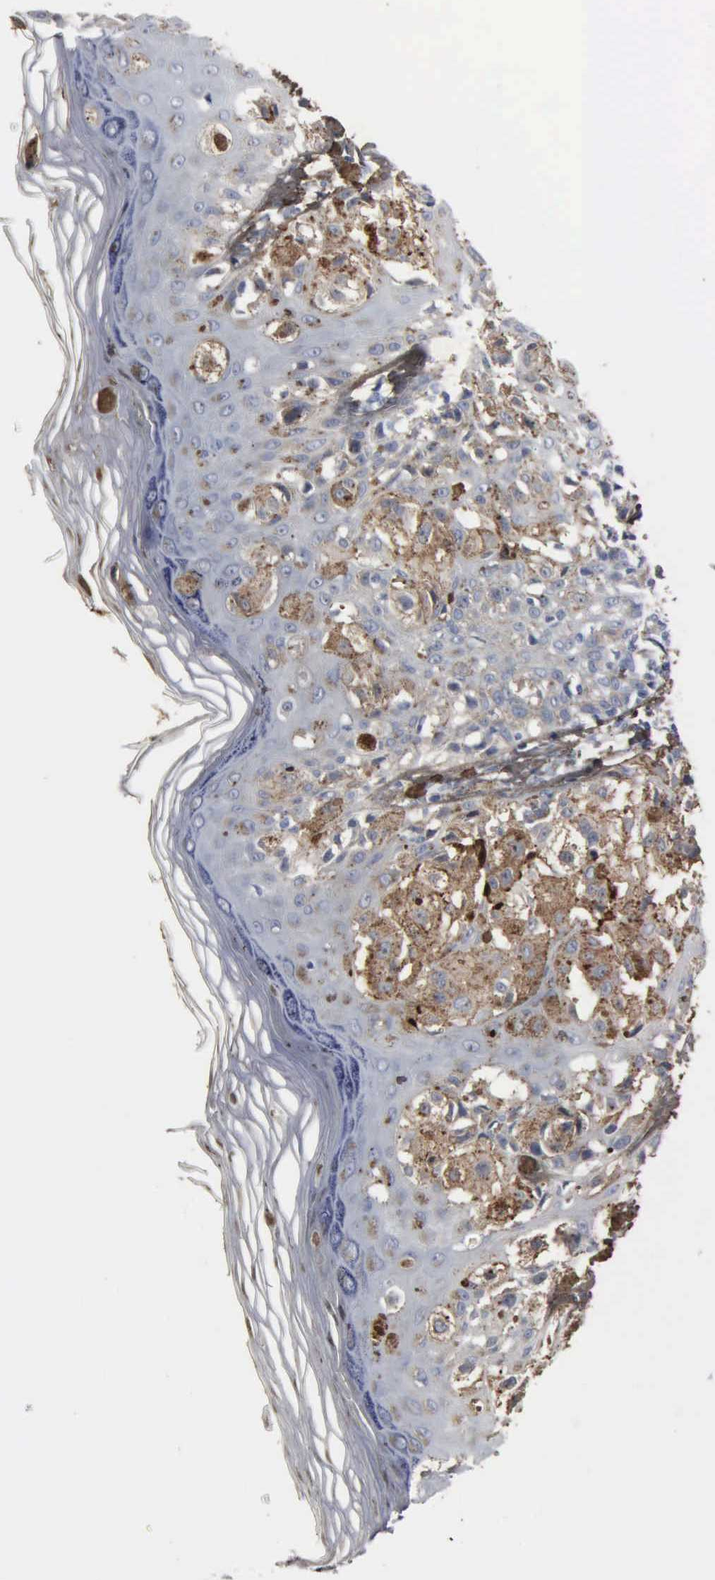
{"staining": {"intensity": "strong", "quantity": ">75%", "location": "cytoplasmic/membranous"}, "tissue": "melanoma", "cell_type": "Tumor cells", "image_type": "cancer", "snomed": [{"axis": "morphology", "description": "Malignant melanoma, NOS"}, {"axis": "topography", "description": "Skin"}], "caption": "Immunohistochemical staining of melanoma demonstrates strong cytoplasmic/membranous protein expression in approximately >75% of tumor cells.", "gene": "FN1", "patient": {"sex": "female", "age": 55}}